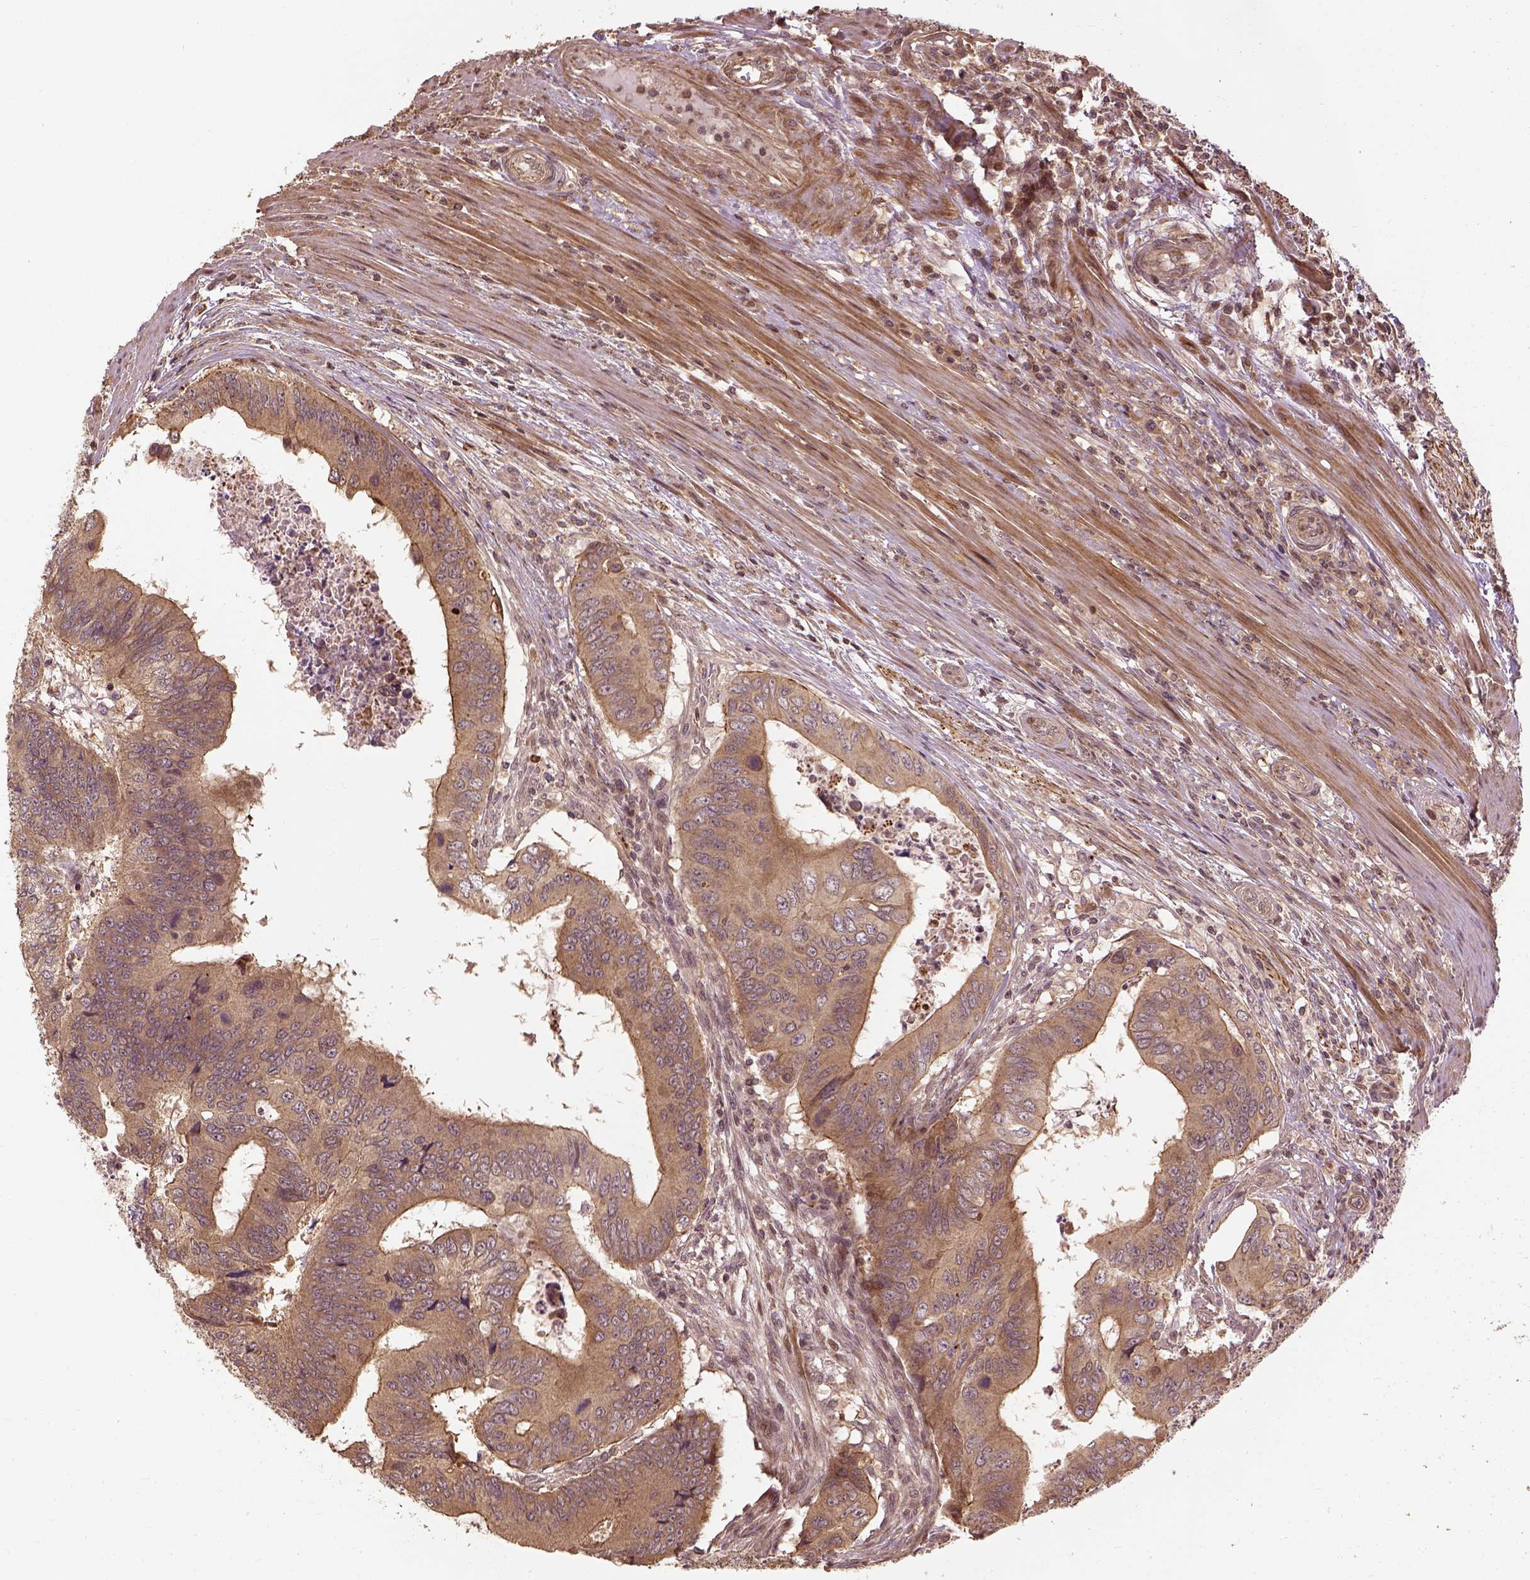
{"staining": {"intensity": "moderate", "quantity": ">75%", "location": "cytoplasmic/membranous"}, "tissue": "colorectal cancer", "cell_type": "Tumor cells", "image_type": "cancer", "snomed": [{"axis": "morphology", "description": "Adenocarcinoma, NOS"}, {"axis": "topography", "description": "Colon"}], "caption": "Immunohistochemical staining of colorectal cancer (adenocarcinoma) demonstrates moderate cytoplasmic/membranous protein expression in approximately >75% of tumor cells.", "gene": "VEGFA", "patient": {"sex": "male", "age": 53}}